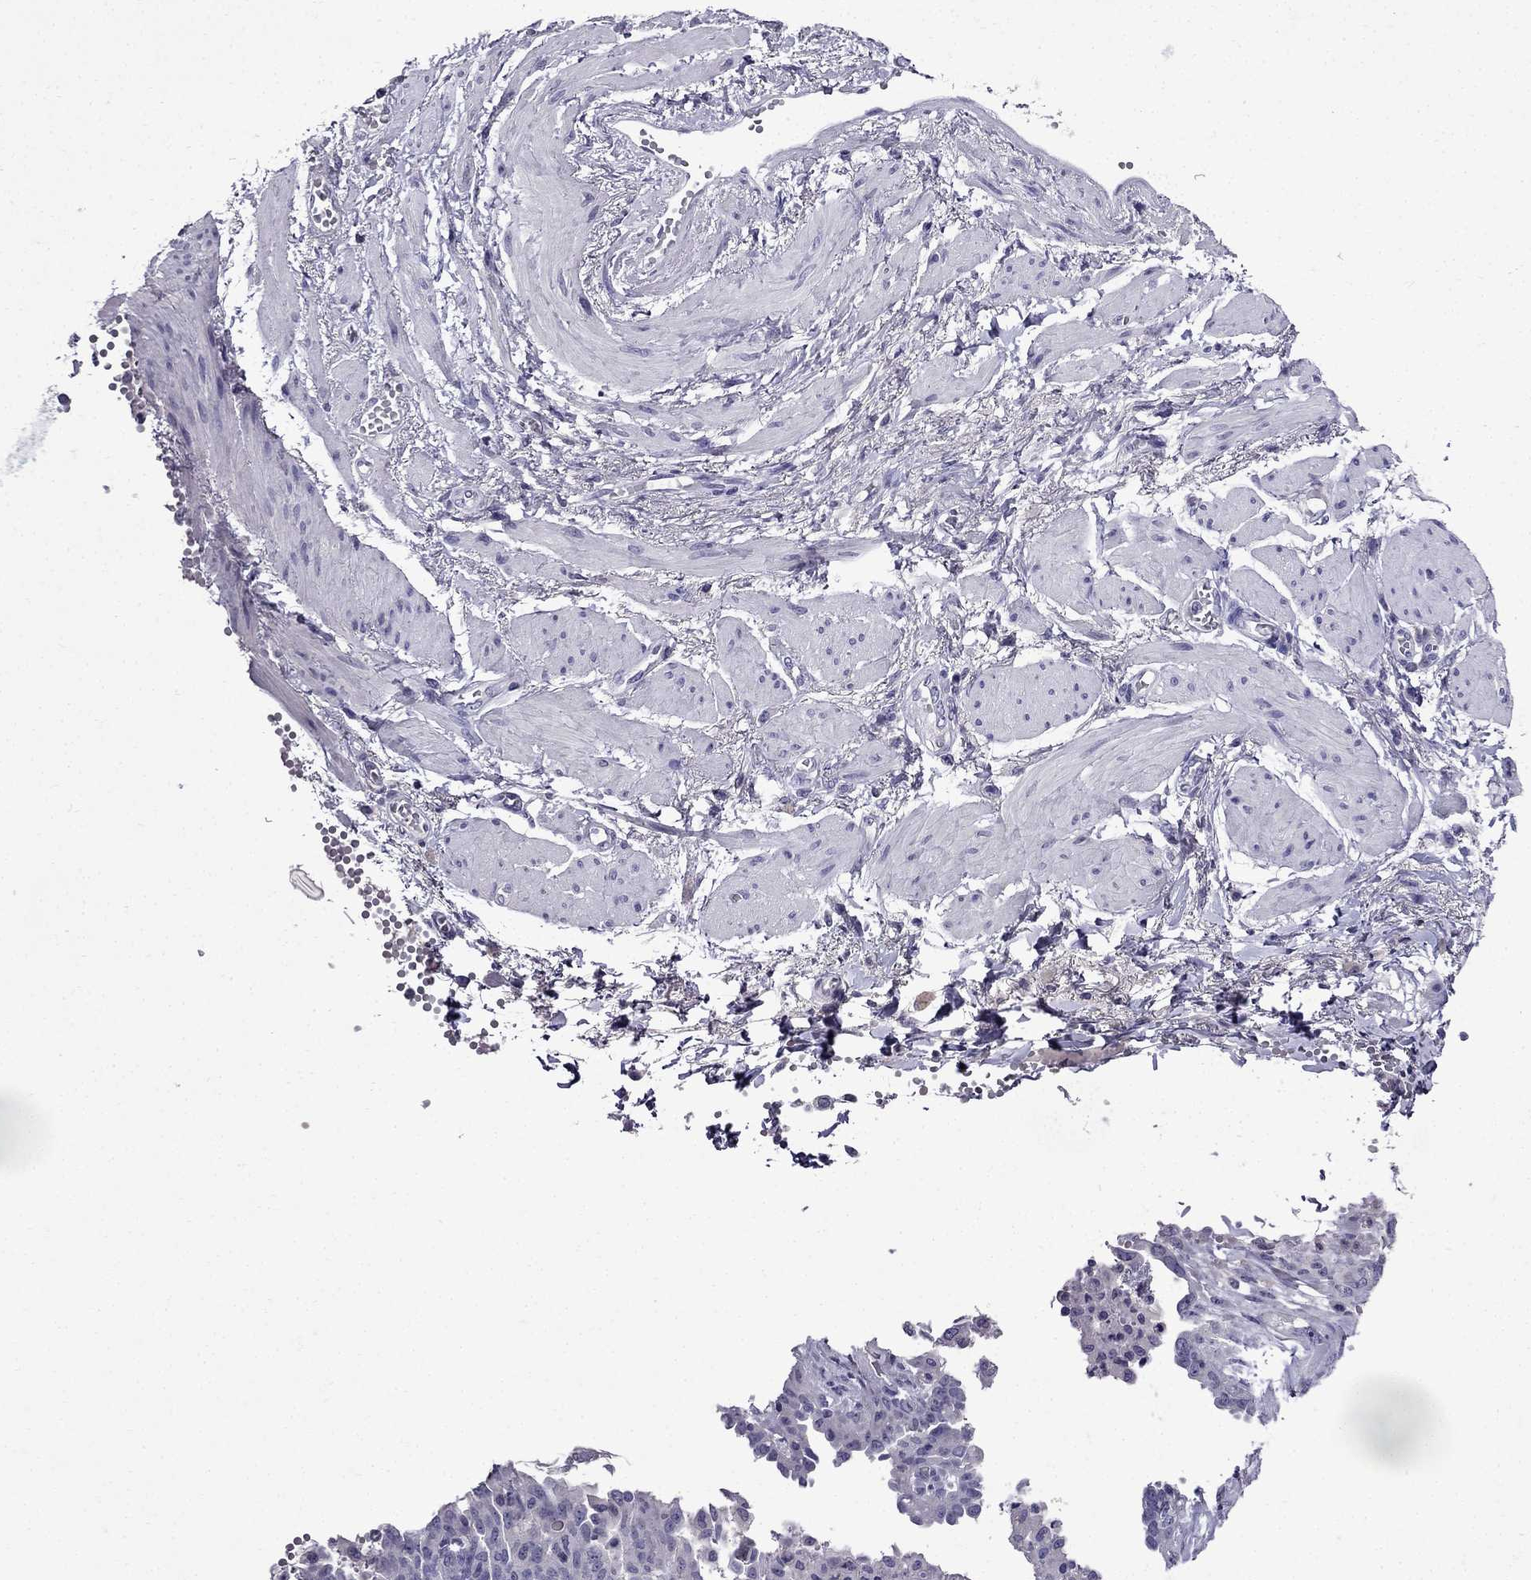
{"staining": {"intensity": "negative", "quantity": "none", "location": "none"}, "tissue": "ovarian cancer", "cell_type": "Tumor cells", "image_type": "cancer", "snomed": [{"axis": "morphology", "description": "Cystadenocarcinoma, serous, NOS"}, {"axis": "topography", "description": "Ovary"}], "caption": "DAB (3,3'-diaminobenzidine) immunohistochemical staining of human serous cystadenocarcinoma (ovarian) demonstrates no significant expression in tumor cells.", "gene": "DNAH17", "patient": {"sex": "female", "age": 67}}